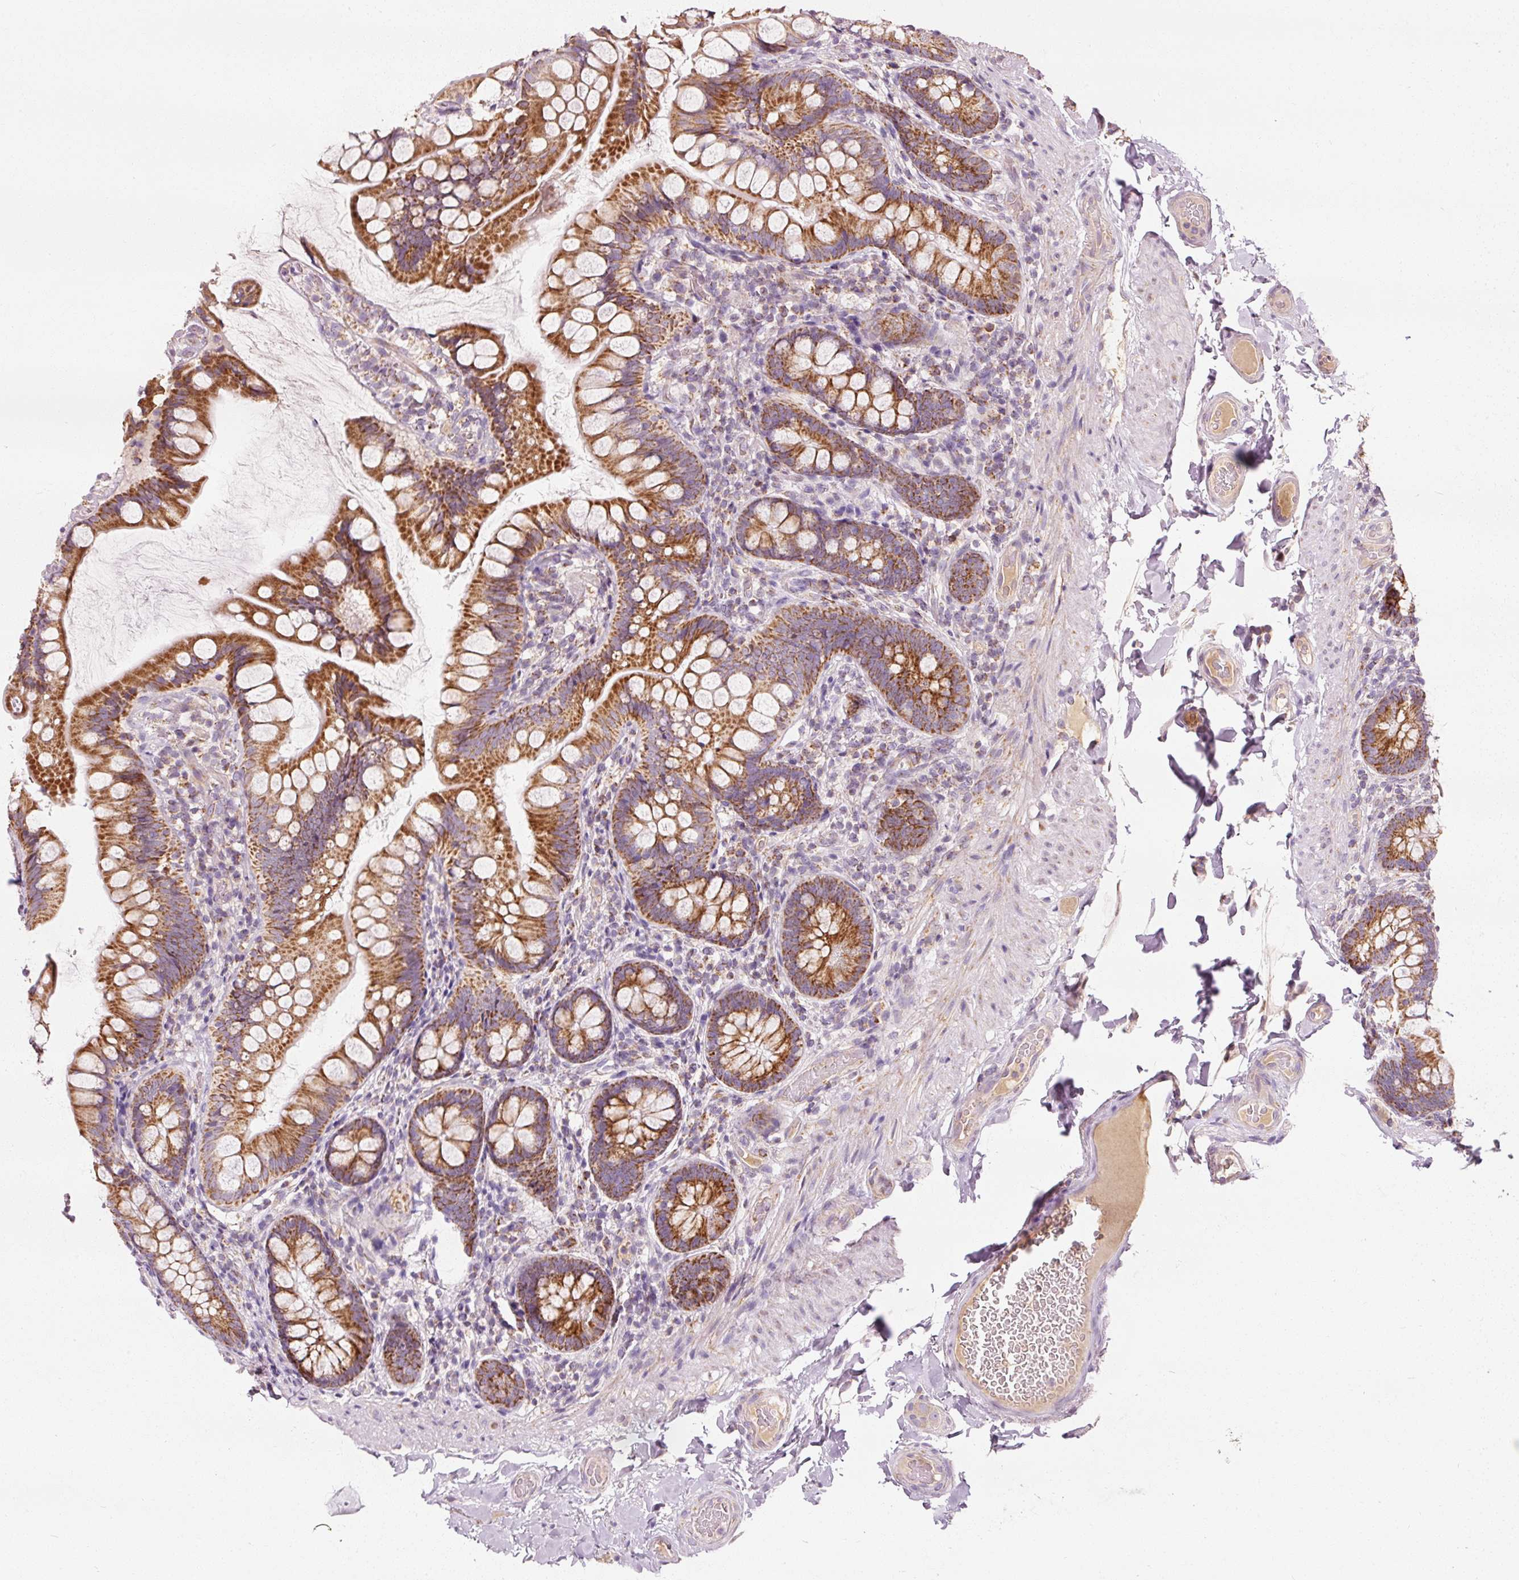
{"staining": {"intensity": "strong", "quantity": ">75%", "location": "cytoplasmic/membranous"}, "tissue": "small intestine", "cell_type": "Glandular cells", "image_type": "normal", "snomed": [{"axis": "morphology", "description": "Normal tissue, NOS"}, {"axis": "topography", "description": "Small intestine"}], "caption": "An immunohistochemistry (IHC) image of normal tissue is shown. Protein staining in brown shows strong cytoplasmic/membranous positivity in small intestine within glandular cells. (Stains: DAB (3,3'-diaminobenzidine) in brown, nuclei in blue, Microscopy: brightfield microscopy at high magnification).", "gene": "NDUFB4", "patient": {"sex": "male", "age": 70}}